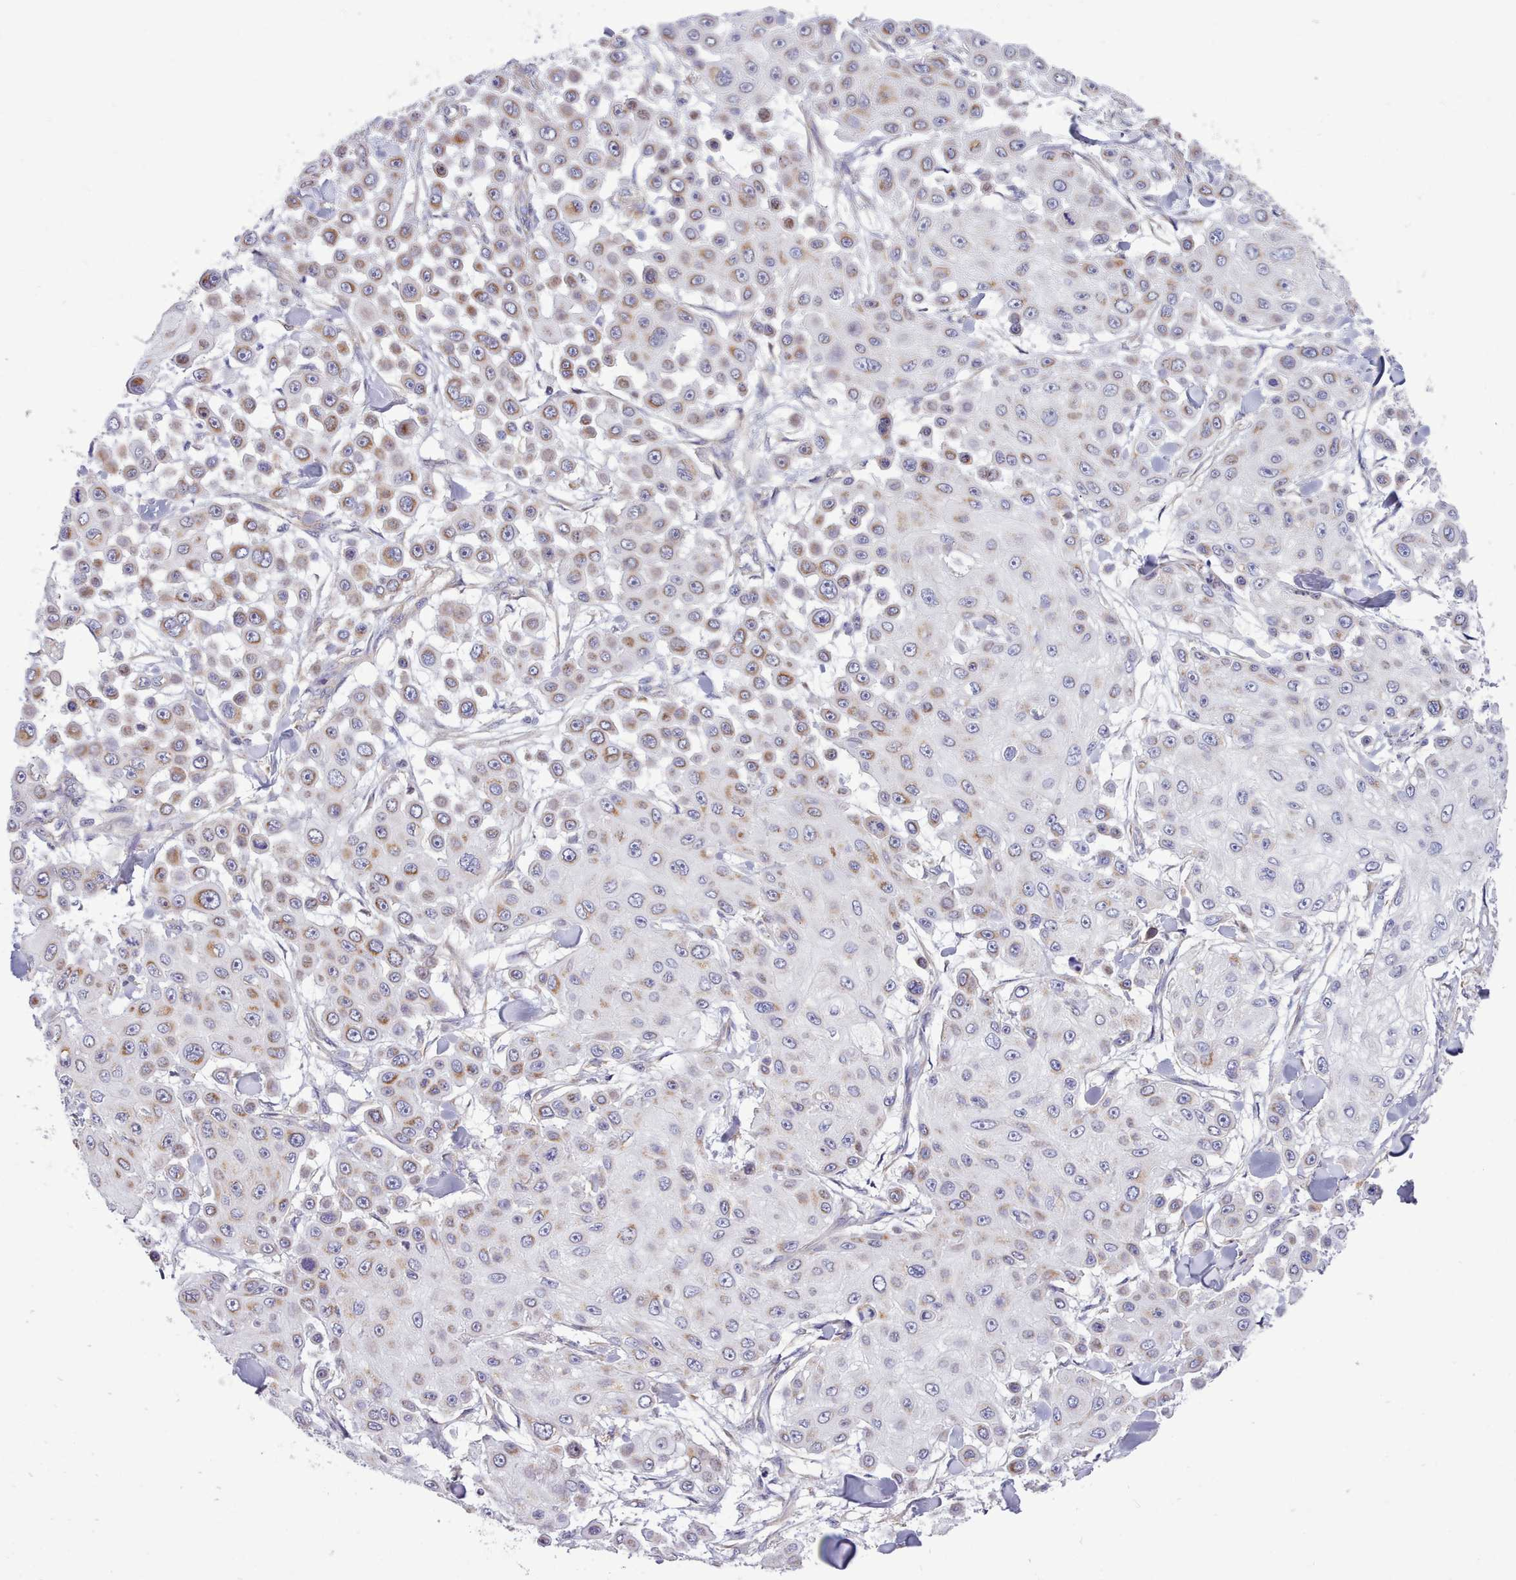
{"staining": {"intensity": "moderate", "quantity": ">75%", "location": "cytoplasmic/membranous"}, "tissue": "skin cancer", "cell_type": "Tumor cells", "image_type": "cancer", "snomed": [{"axis": "morphology", "description": "Squamous cell carcinoma, NOS"}, {"axis": "topography", "description": "Skin"}], "caption": "An image showing moderate cytoplasmic/membranous positivity in approximately >75% of tumor cells in skin squamous cell carcinoma, as visualized by brown immunohistochemical staining.", "gene": "MRPL21", "patient": {"sex": "male", "age": 67}}